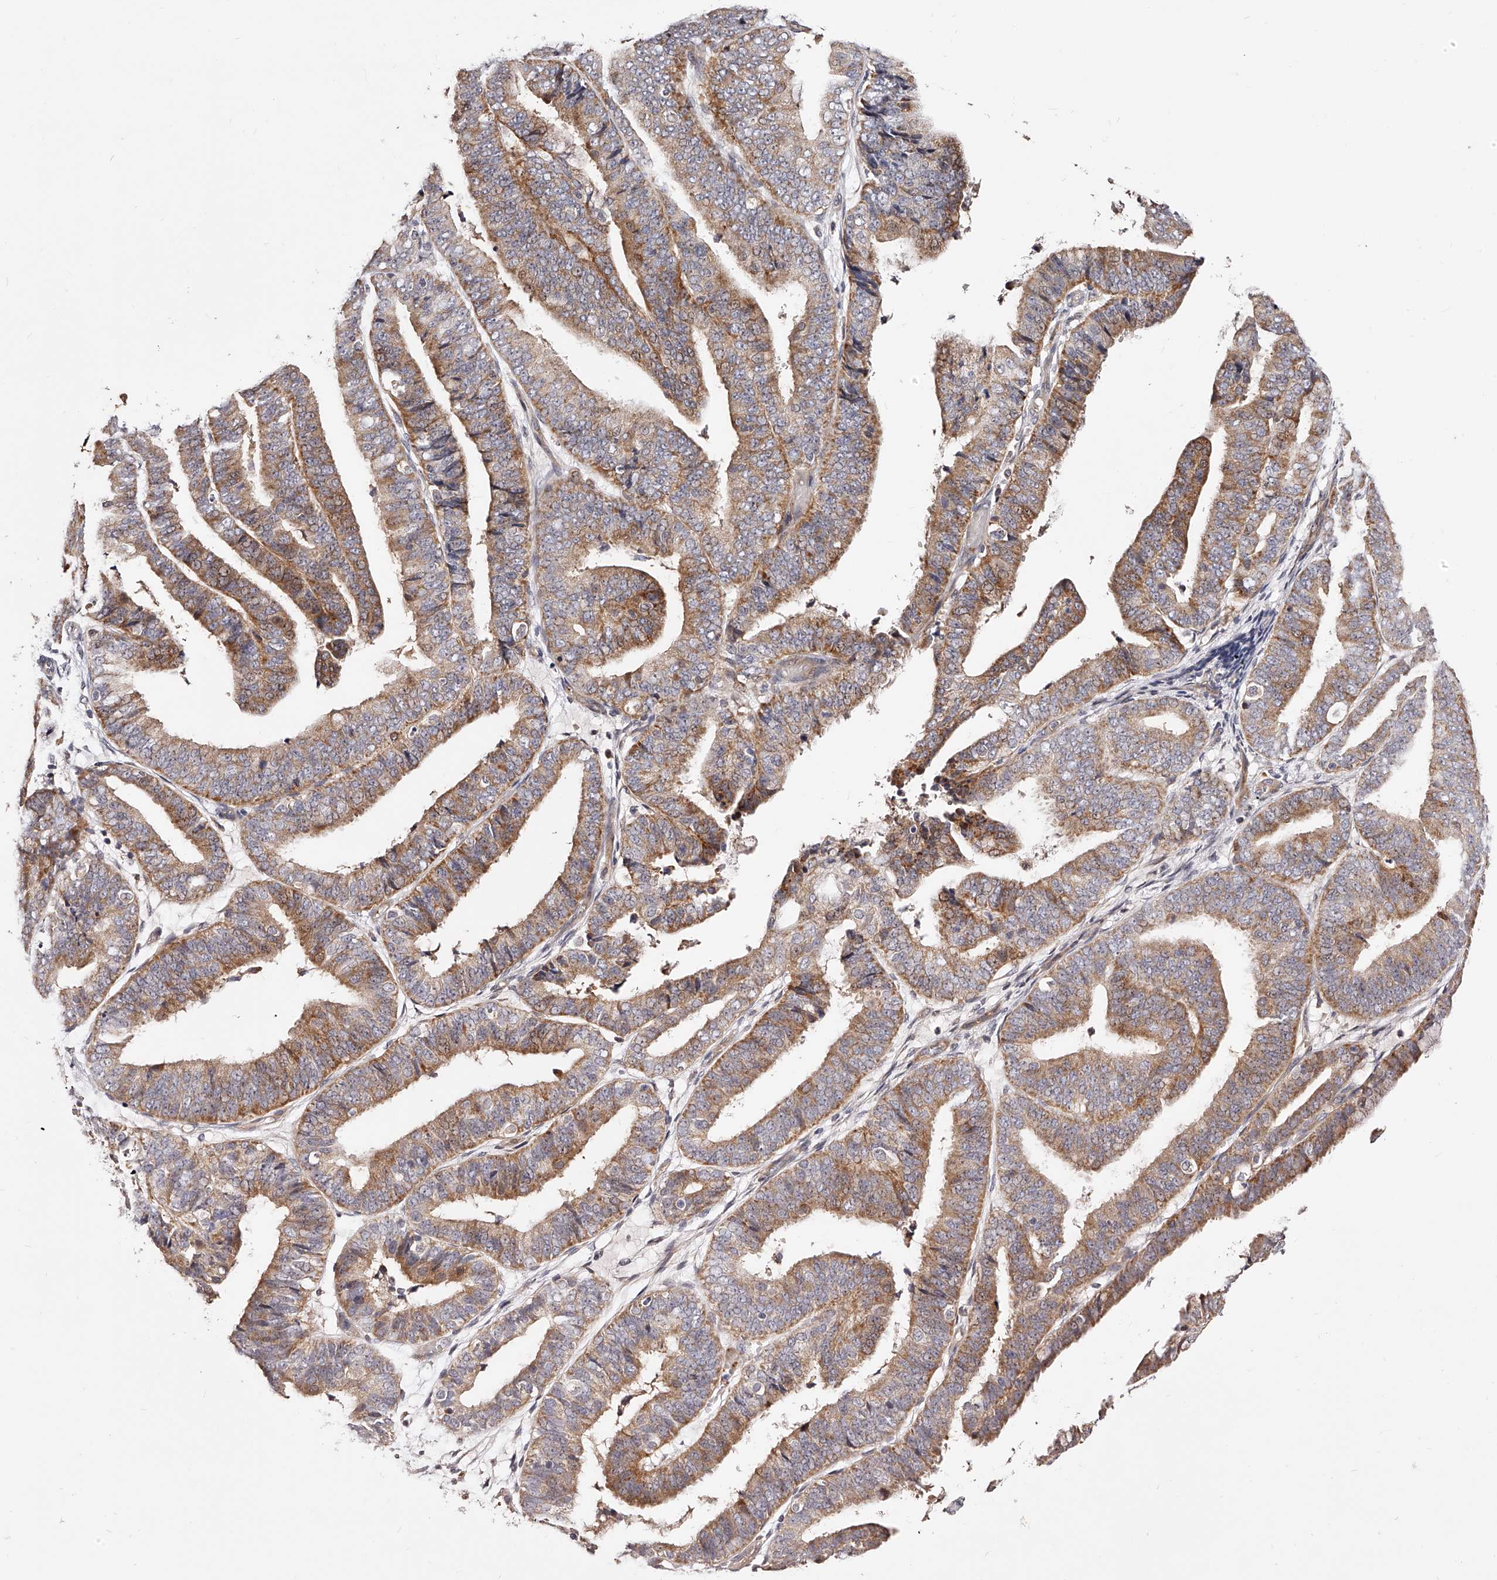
{"staining": {"intensity": "moderate", "quantity": ">75%", "location": "cytoplasmic/membranous"}, "tissue": "endometrial cancer", "cell_type": "Tumor cells", "image_type": "cancer", "snomed": [{"axis": "morphology", "description": "Adenocarcinoma, NOS"}, {"axis": "topography", "description": "Endometrium"}], "caption": "Immunohistochemical staining of human adenocarcinoma (endometrial) exhibits moderate cytoplasmic/membranous protein staining in about >75% of tumor cells. Nuclei are stained in blue.", "gene": "ZNF502", "patient": {"sex": "female", "age": 63}}